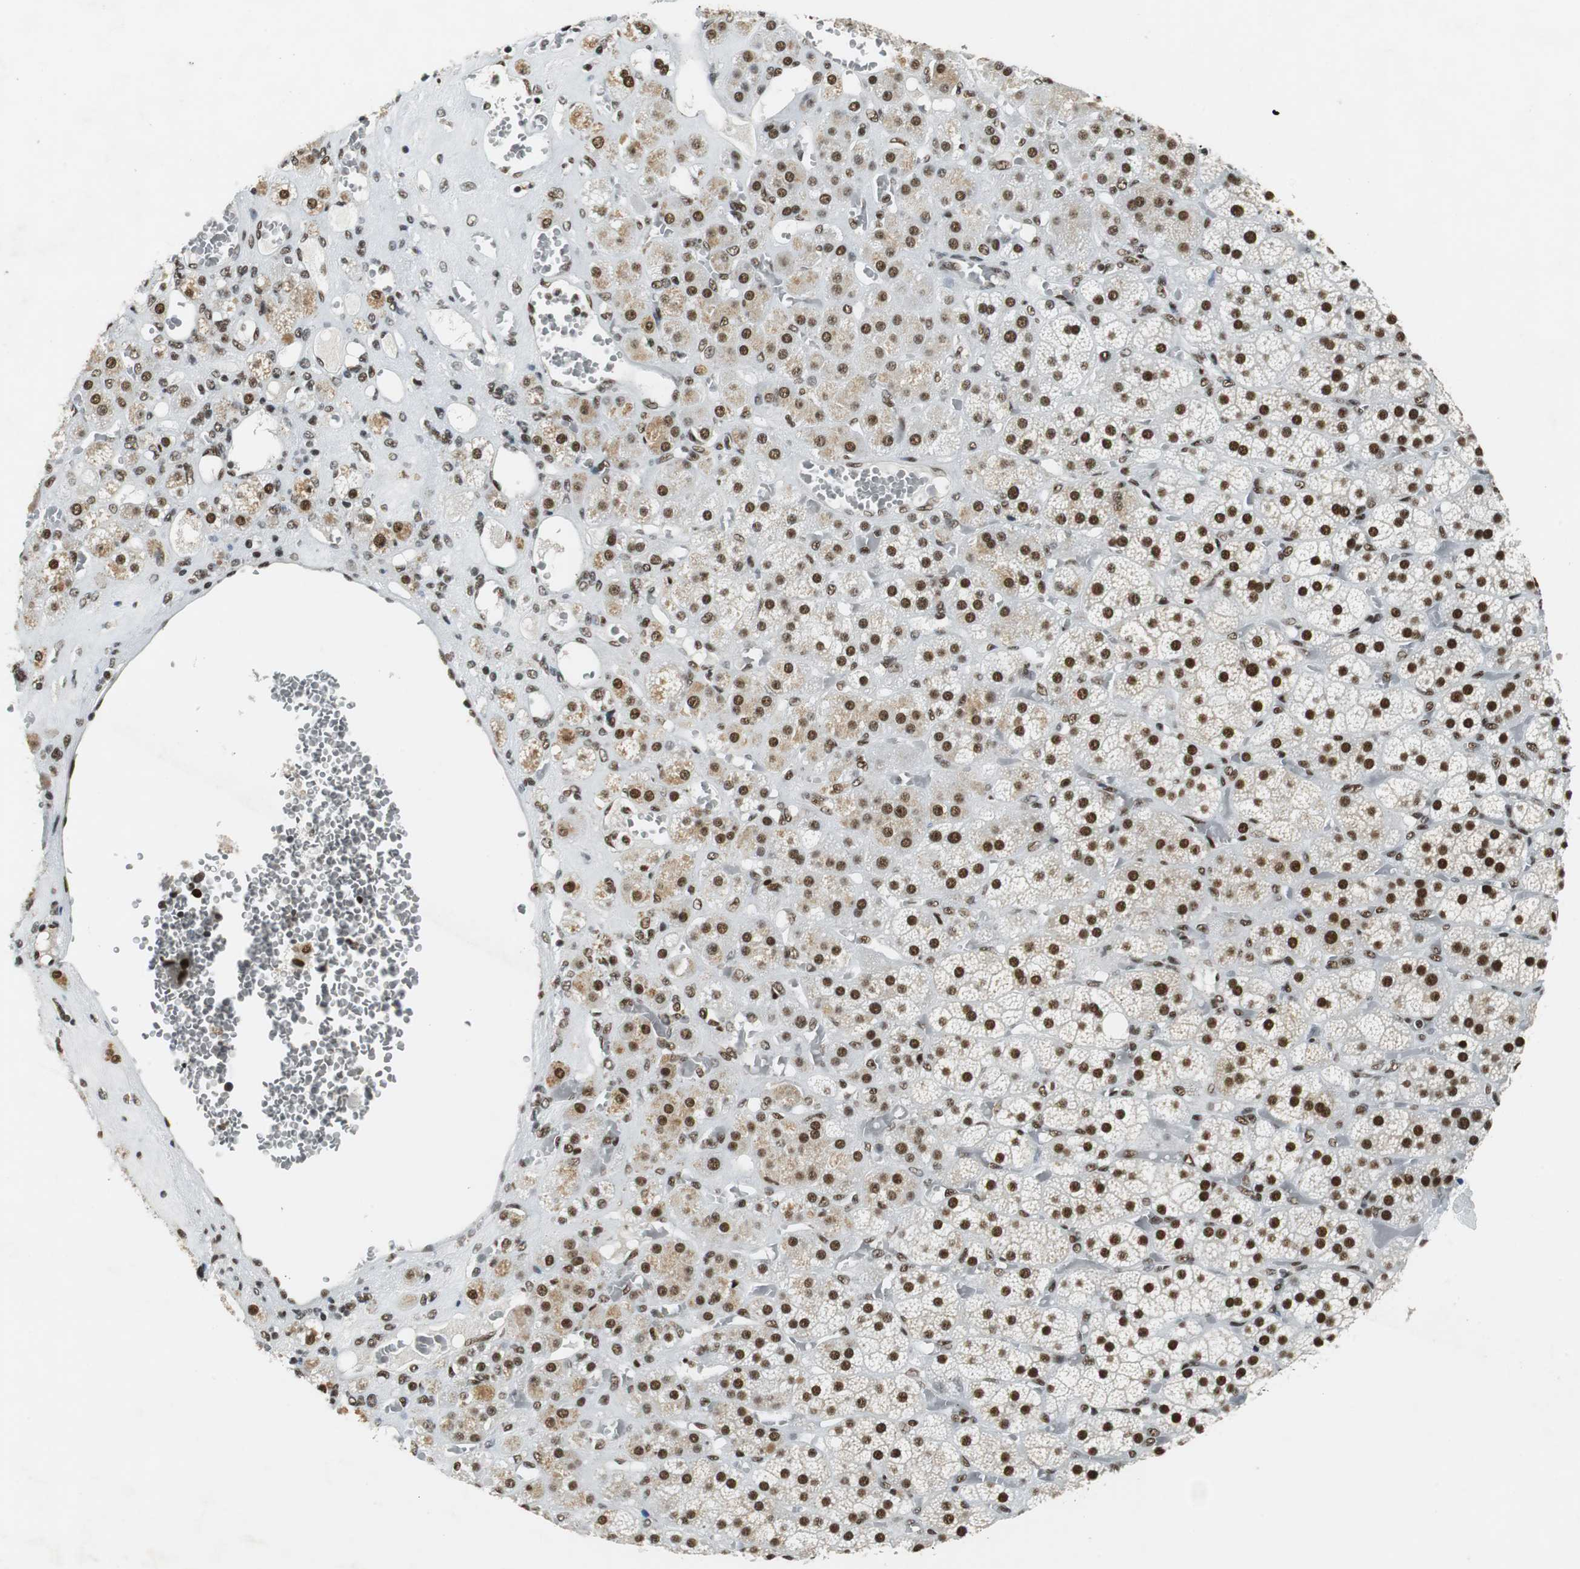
{"staining": {"intensity": "moderate", "quantity": ">75%", "location": "cytoplasmic/membranous,nuclear"}, "tissue": "adrenal gland", "cell_type": "Glandular cells", "image_type": "normal", "snomed": [{"axis": "morphology", "description": "Normal tissue, NOS"}, {"axis": "topography", "description": "Adrenal gland"}], "caption": "A micrograph showing moderate cytoplasmic/membranous,nuclear staining in about >75% of glandular cells in normal adrenal gland, as visualized by brown immunohistochemical staining.", "gene": "PRKDC", "patient": {"sex": "female", "age": 71}}